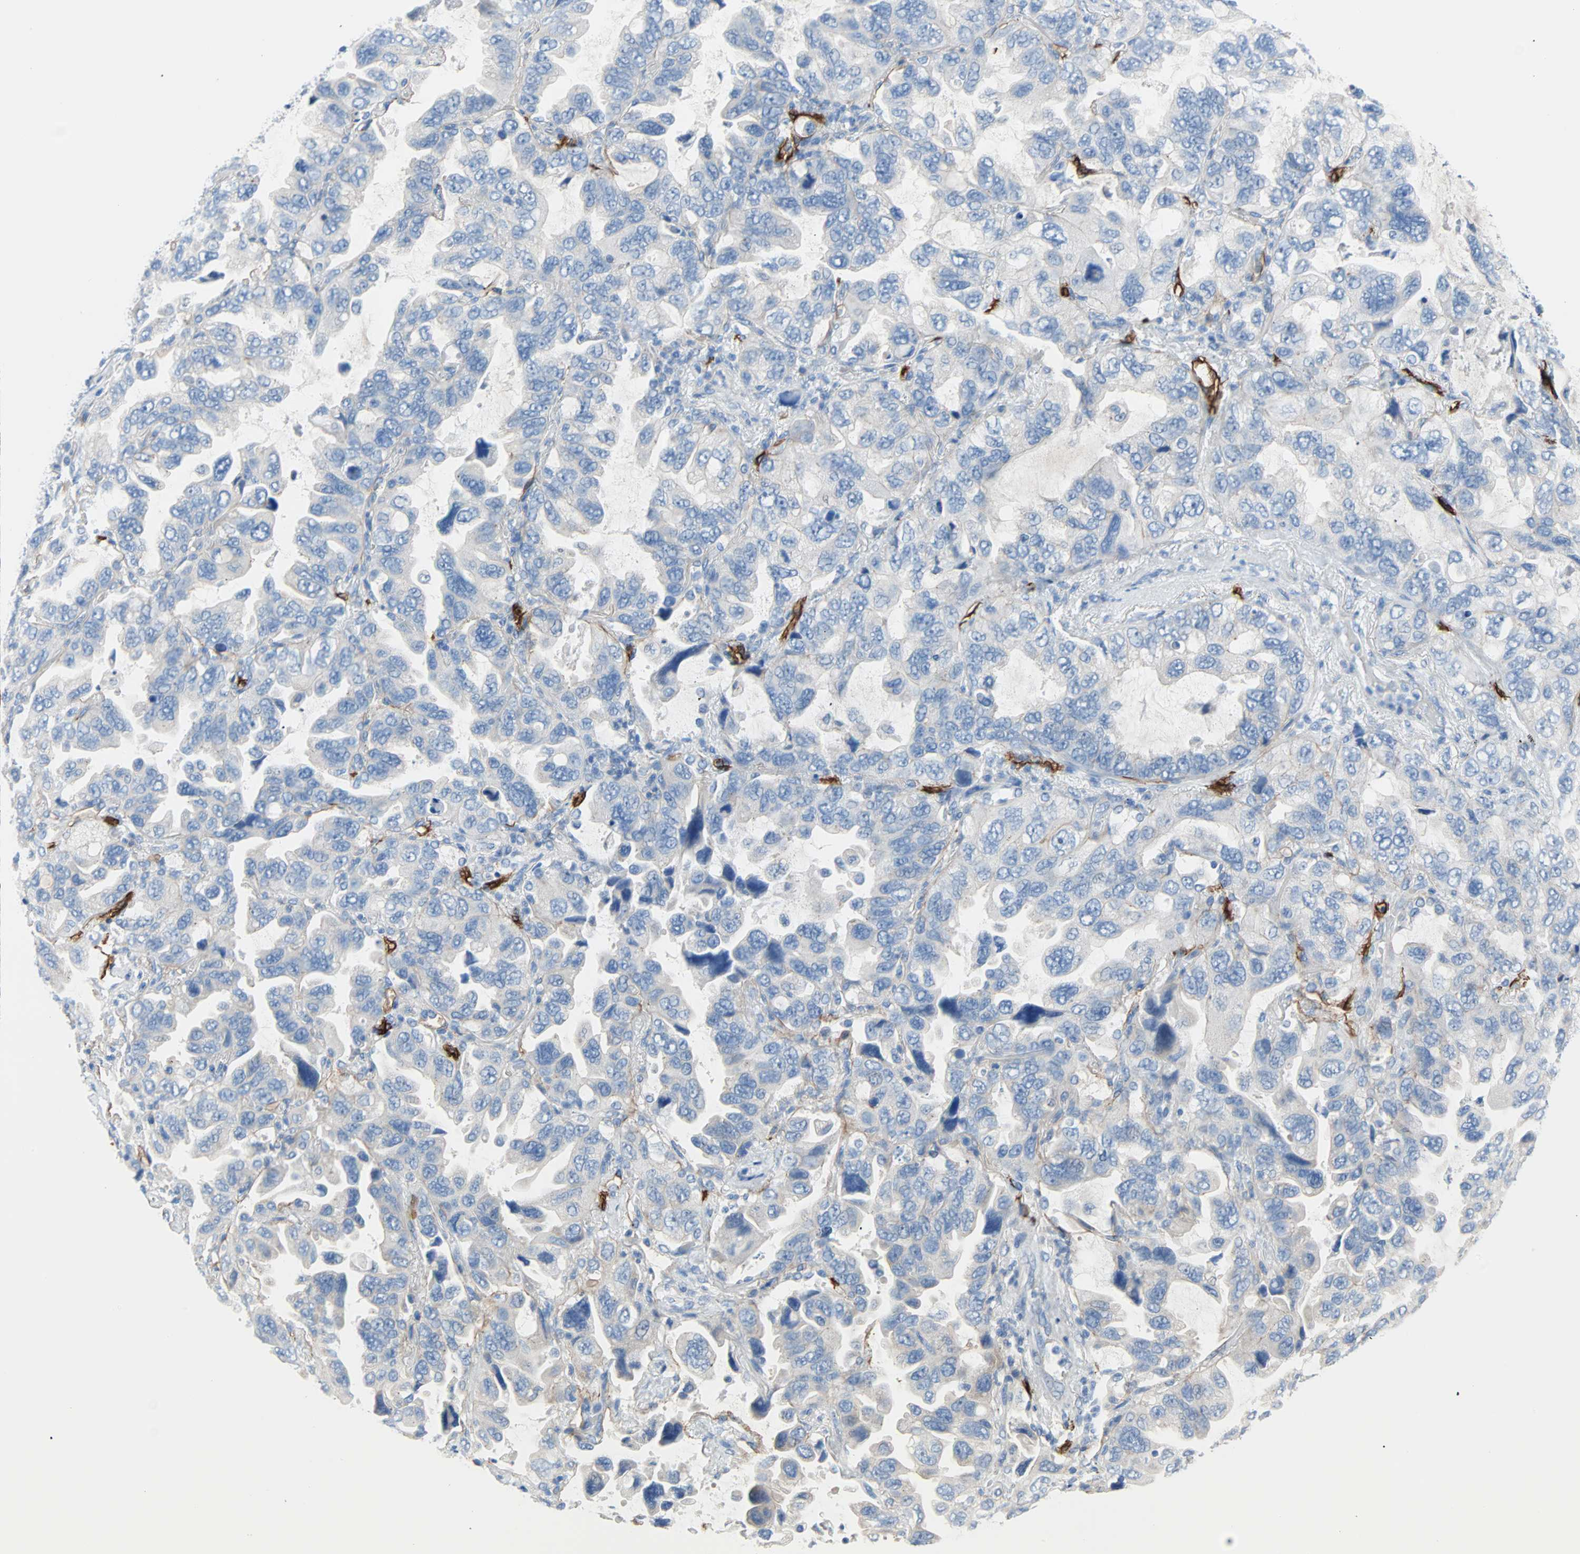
{"staining": {"intensity": "negative", "quantity": "none", "location": "none"}, "tissue": "lung cancer", "cell_type": "Tumor cells", "image_type": "cancer", "snomed": [{"axis": "morphology", "description": "Squamous cell carcinoma, NOS"}, {"axis": "topography", "description": "Lung"}], "caption": "This micrograph is of lung squamous cell carcinoma stained with immunohistochemistry to label a protein in brown with the nuclei are counter-stained blue. There is no expression in tumor cells.", "gene": "PDPN", "patient": {"sex": "female", "age": 73}}